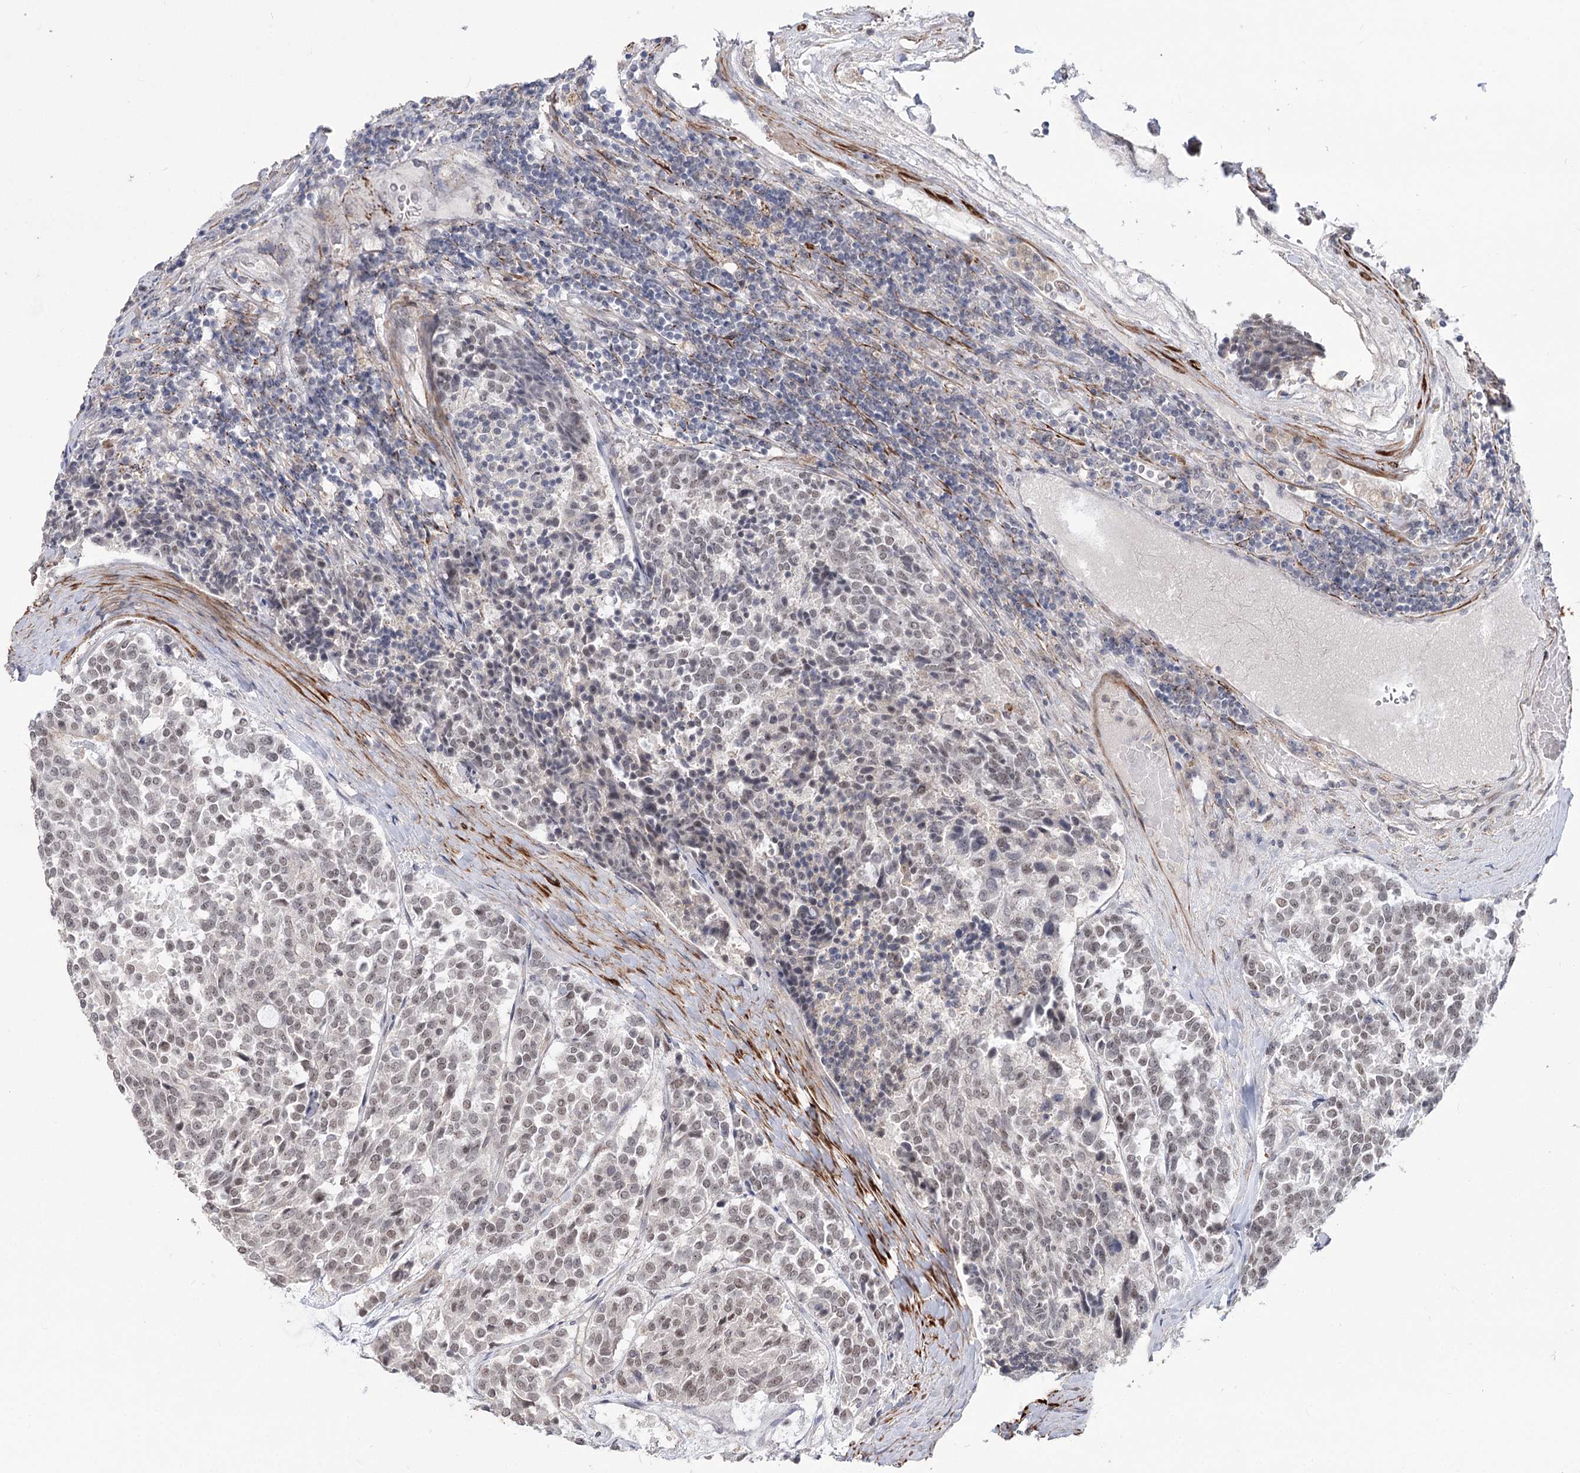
{"staining": {"intensity": "weak", "quantity": "<25%", "location": "nuclear"}, "tissue": "carcinoid", "cell_type": "Tumor cells", "image_type": "cancer", "snomed": [{"axis": "morphology", "description": "Carcinoid, malignant, NOS"}, {"axis": "topography", "description": "Pancreas"}], "caption": "Immunohistochemistry of human carcinoid displays no expression in tumor cells.", "gene": "ZSCAN23", "patient": {"sex": "female", "age": 54}}